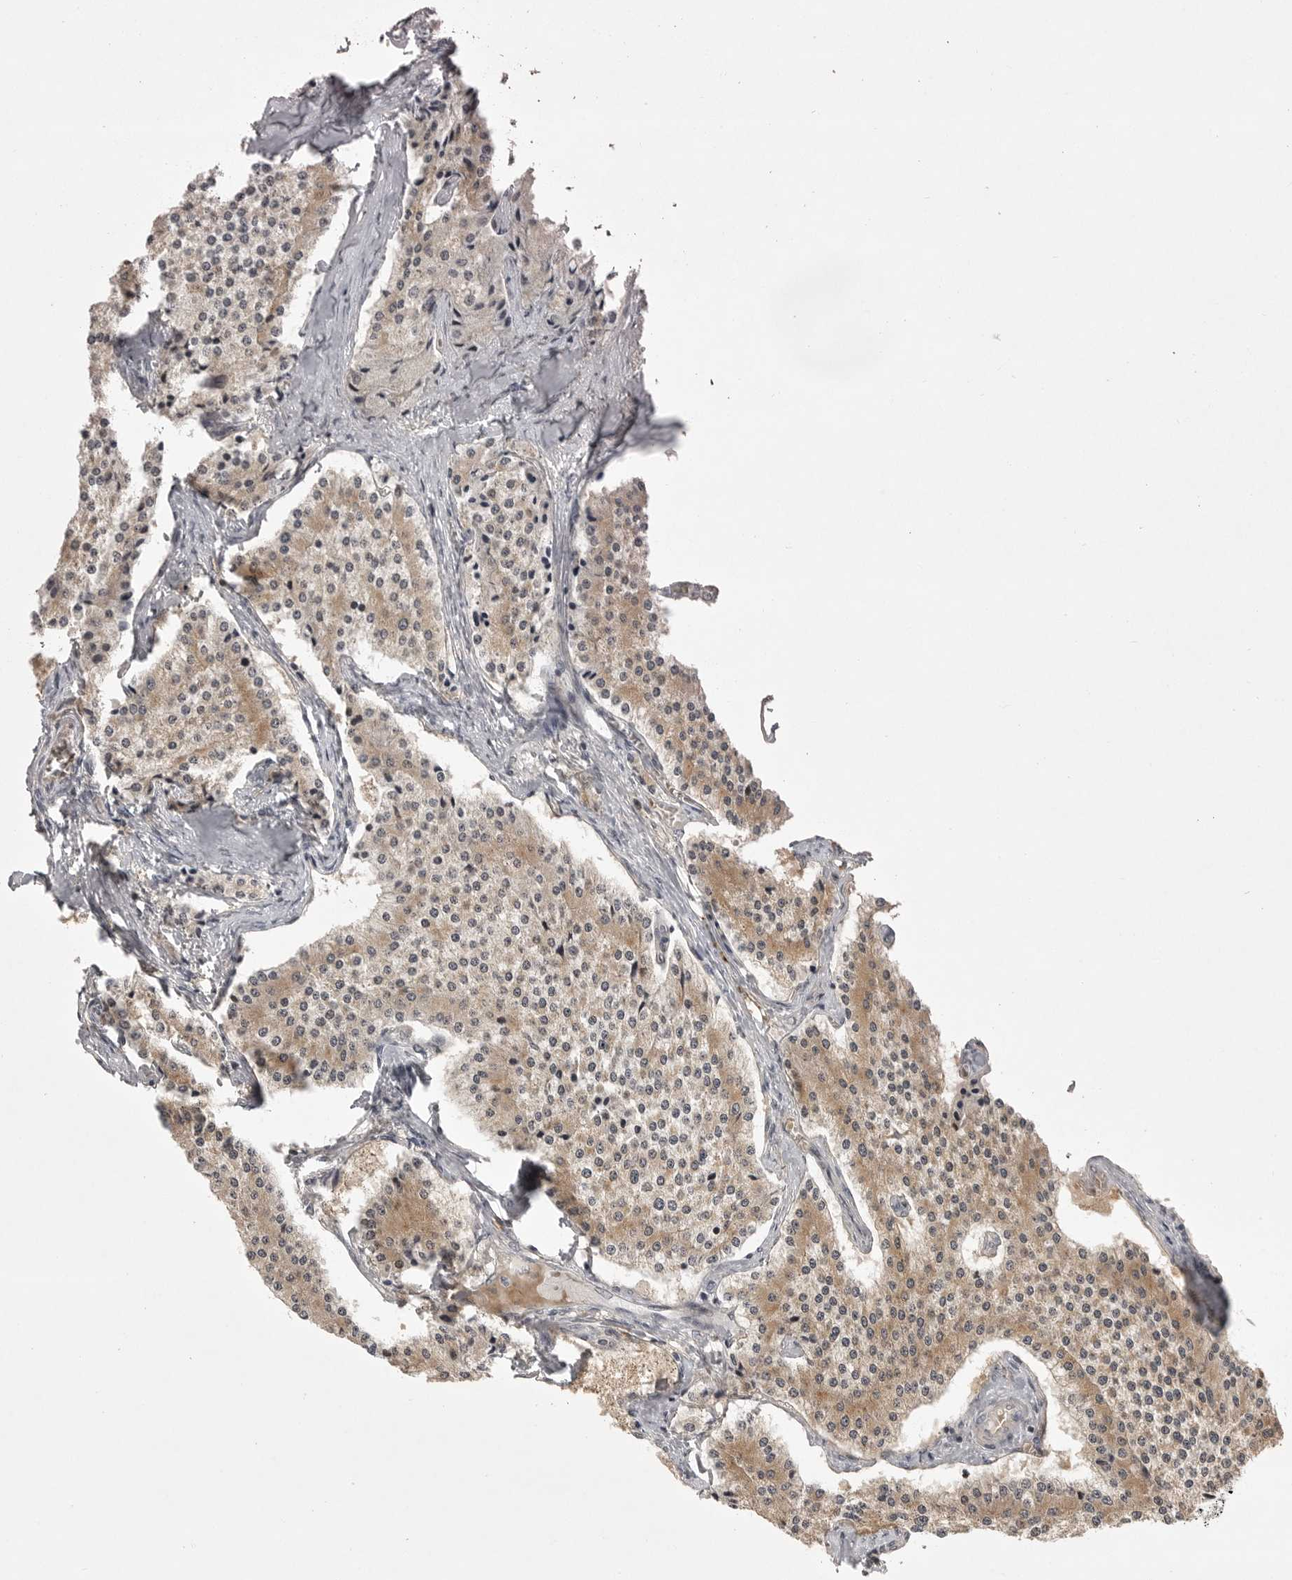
{"staining": {"intensity": "weak", "quantity": ">75%", "location": "cytoplasmic/membranous"}, "tissue": "carcinoid", "cell_type": "Tumor cells", "image_type": "cancer", "snomed": [{"axis": "morphology", "description": "Carcinoid, malignant, NOS"}, {"axis": "topography", "description": "Colon"}], "caption": "There is low levels of weak cytoplasmic/membranous positivity in tumor cells of carcinoid, as demonstrated by immunohistochemical staining (brown color).", "gene": "CD300LD", "patient": {"sex": "female", "age": 52}}